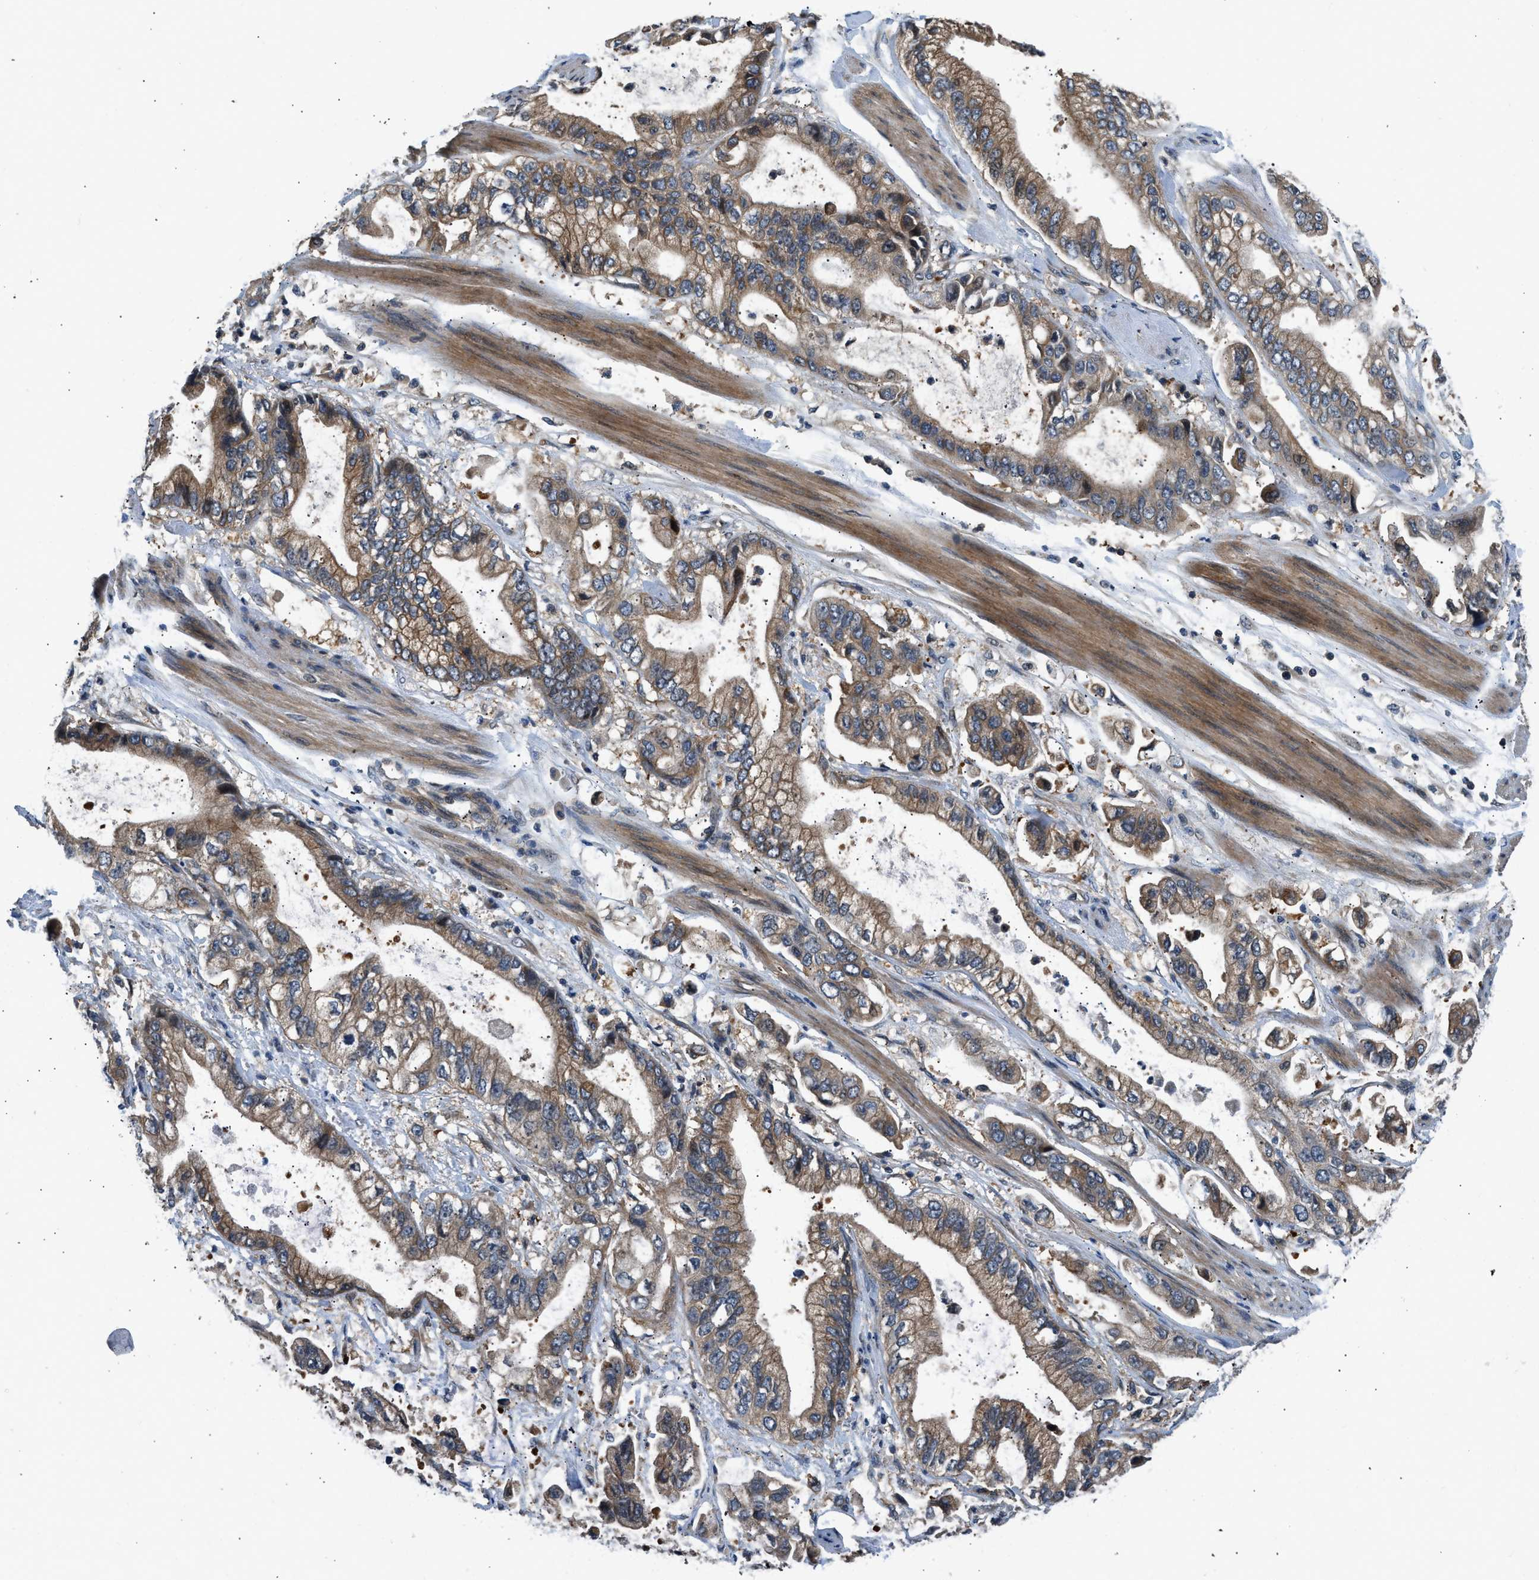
{"staining": {"intensity": "moderate", "quantity": ">75%", "location": "cytoplasmic/membranous"}, "tissue": "stomach cancer", "cell_type": "Tumor cells", "image_type": "cancer", "snomed": [{"axis": "morphology", "description": "Normal tissue, NOS"}, {"axis": "morphology", "description": "Adenocarcinoma, NOS"}, {"axis": "topography", "description": "Stomach"}], "caption": "IHC of stomach adenocarcinoma displays medium levels of moderate cytoplasmic/membranous positivity in about >75% of tumor cells.", "gene": "IL3RA", "patient": {"sex": "male", "age": 62}}